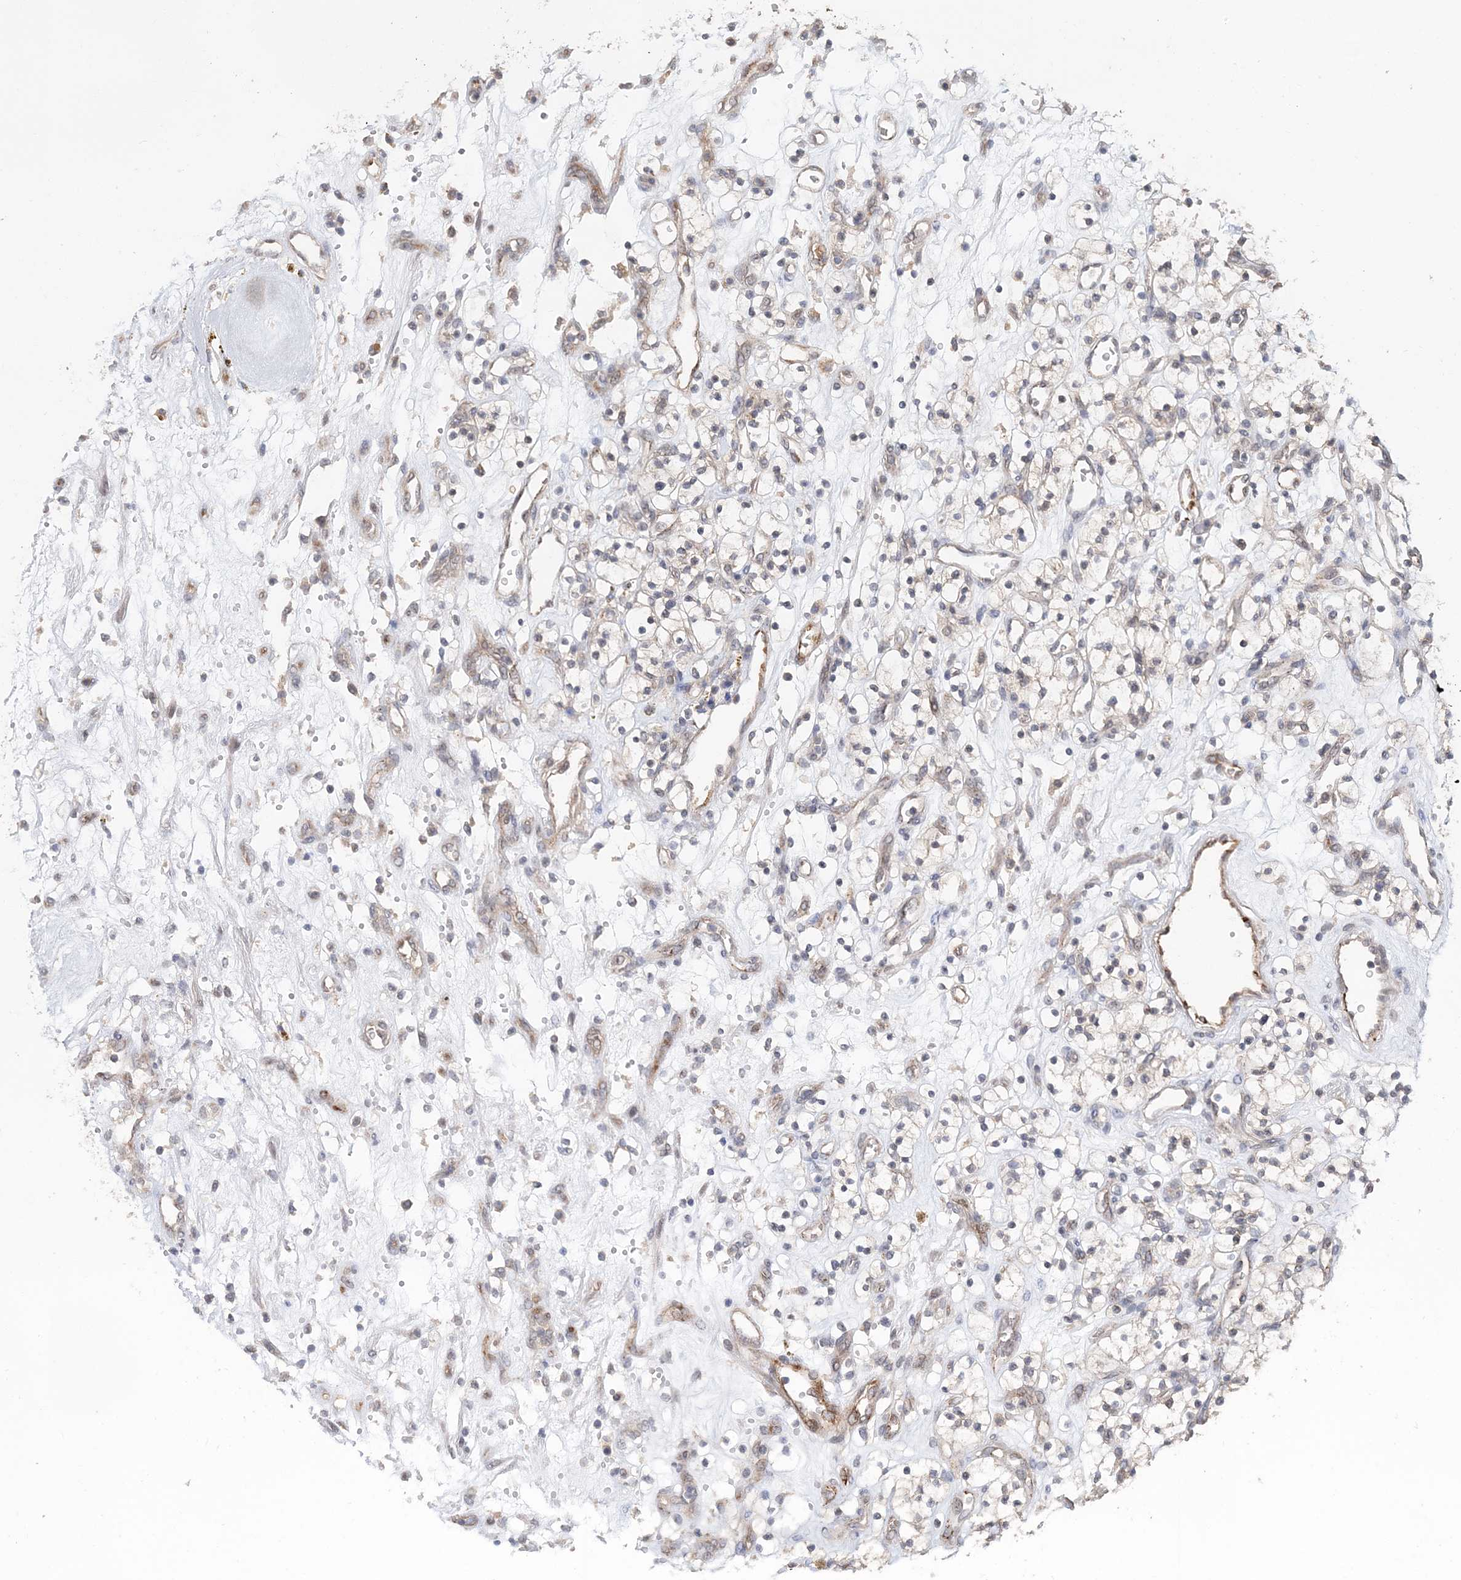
{"staining": {"intensity": "negative", "quantity": "none", "location": "none"}, "tissue": "renal cancer", "cell_type": "Tumor cells", "image_type": "cancer", "snomed": [{"axis": "morphology", "description": "Adenocarcinoma, NOS"}, {"axis": "topography", "description": "Kidney"}], "caption": "Tumor cells are negative for protein expression in human renal cancer.", "gene": "FBXO38", "patient": {"sex": "female", "age": 57}}